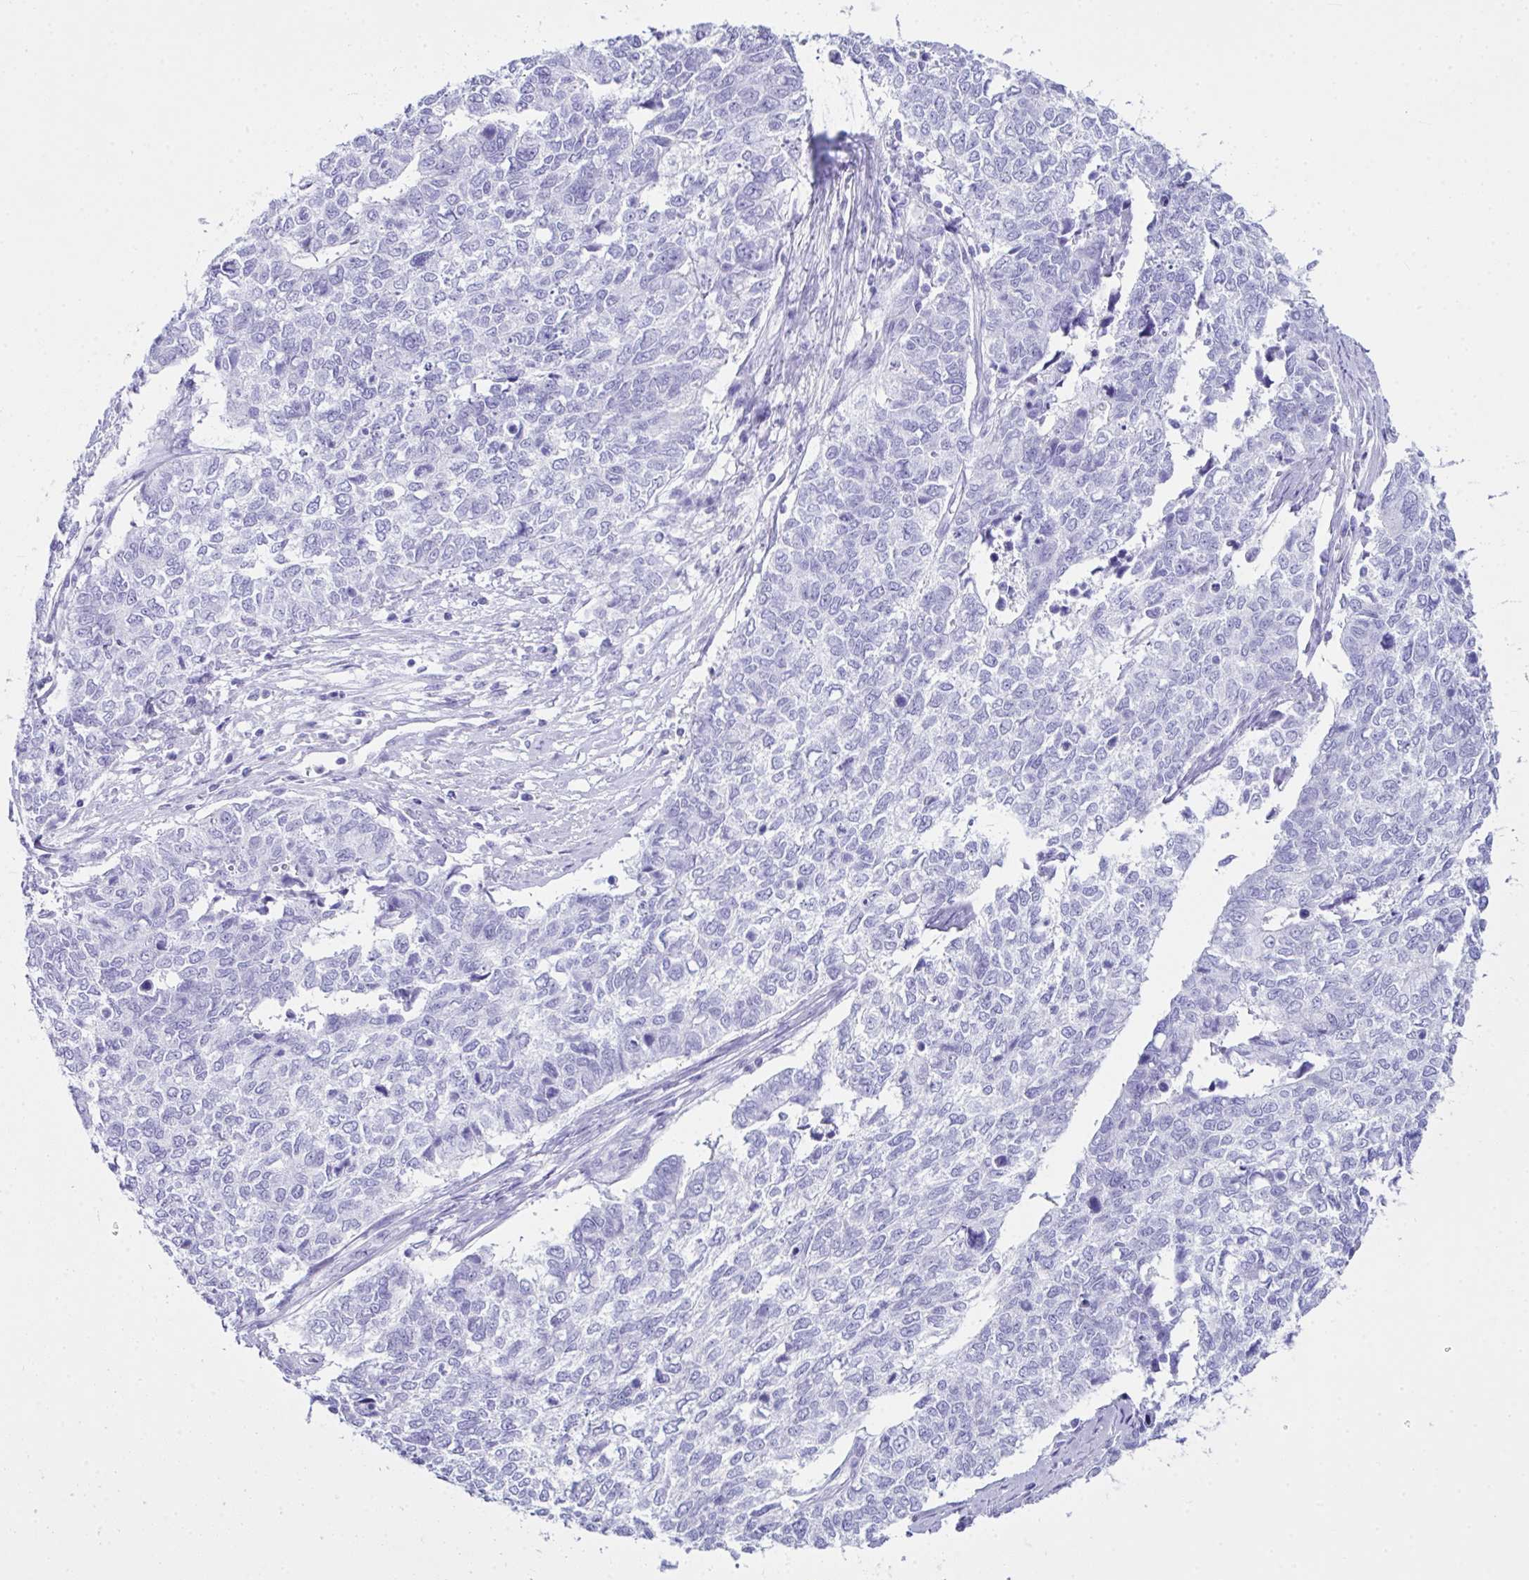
{"staining": {"intensity": "negative", "quantity": "none", "location": "none"}, "tissue": "cervical cancer", "cell_type": "Tumor cells", "image_type": "cancer", "snomed": [{"axis": "morphology", "description": "Adenocarcinoma, NOS"}, {"axis": "topography", "description": "Cervix"}], "caption": "A micrograph of human adenocarcinoma (cervical) is negative for staining in tumor cells.", "gene": "LGALS4", "patient": {"sex": "female", "age": 63}}